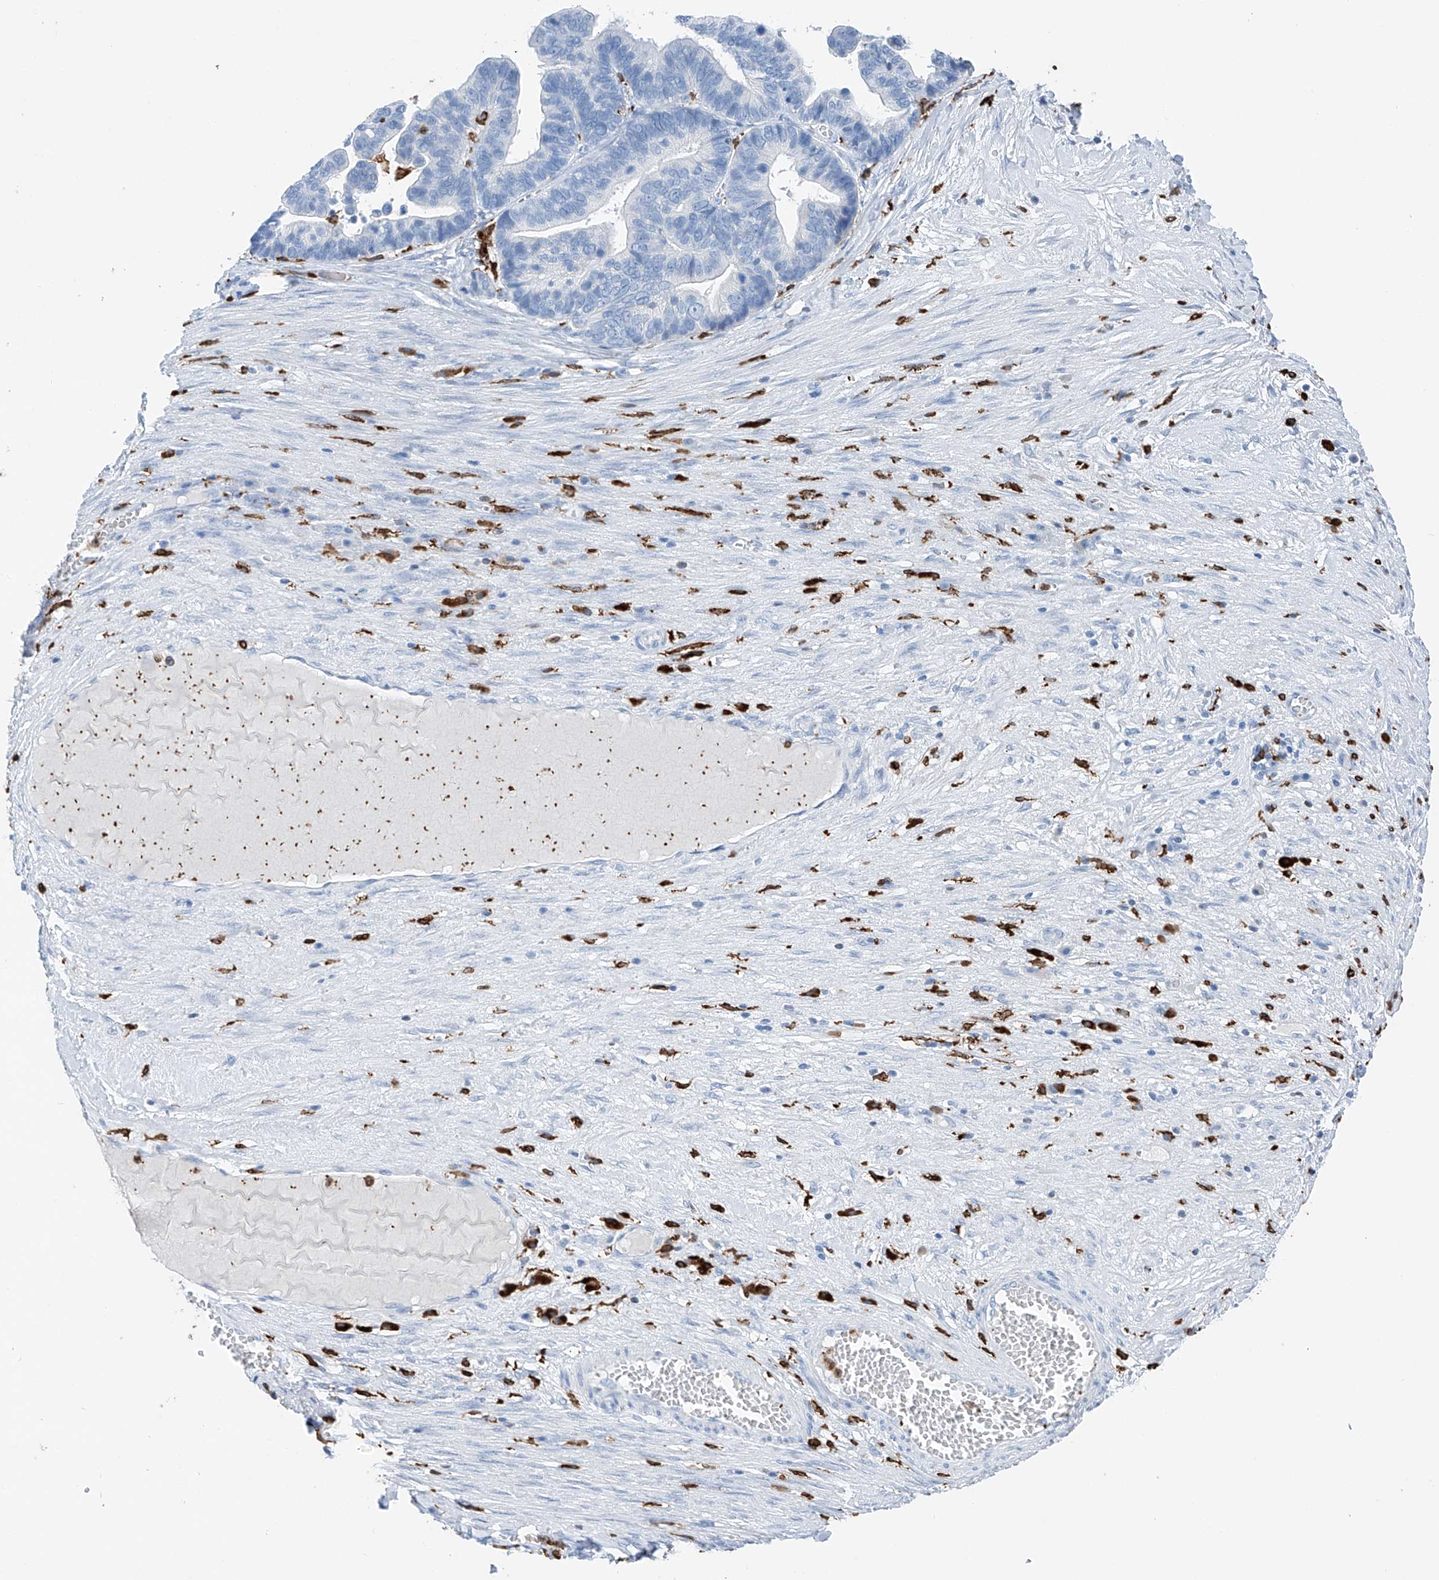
{"staining": {"intensity": "negative", "quantity": "none", "location": "none"}, "tissue": "ovarian cancer", "cell_type": "Tumor cells", "image_type": "cancer", "snomed": [{"axis": "morphology", "description": "Cystadenocarcinoma, serous, NOS"}, {"axis": "topography", "description": "Ovary"}], "caption": "This is an immunohistochemistry micrograph of human ovarian cancer (serous cystadenocarcinoma). There is no staining in tumor cells.", "gene": "TBXAS1", "patient": {"sex": "female", "age": 56}}